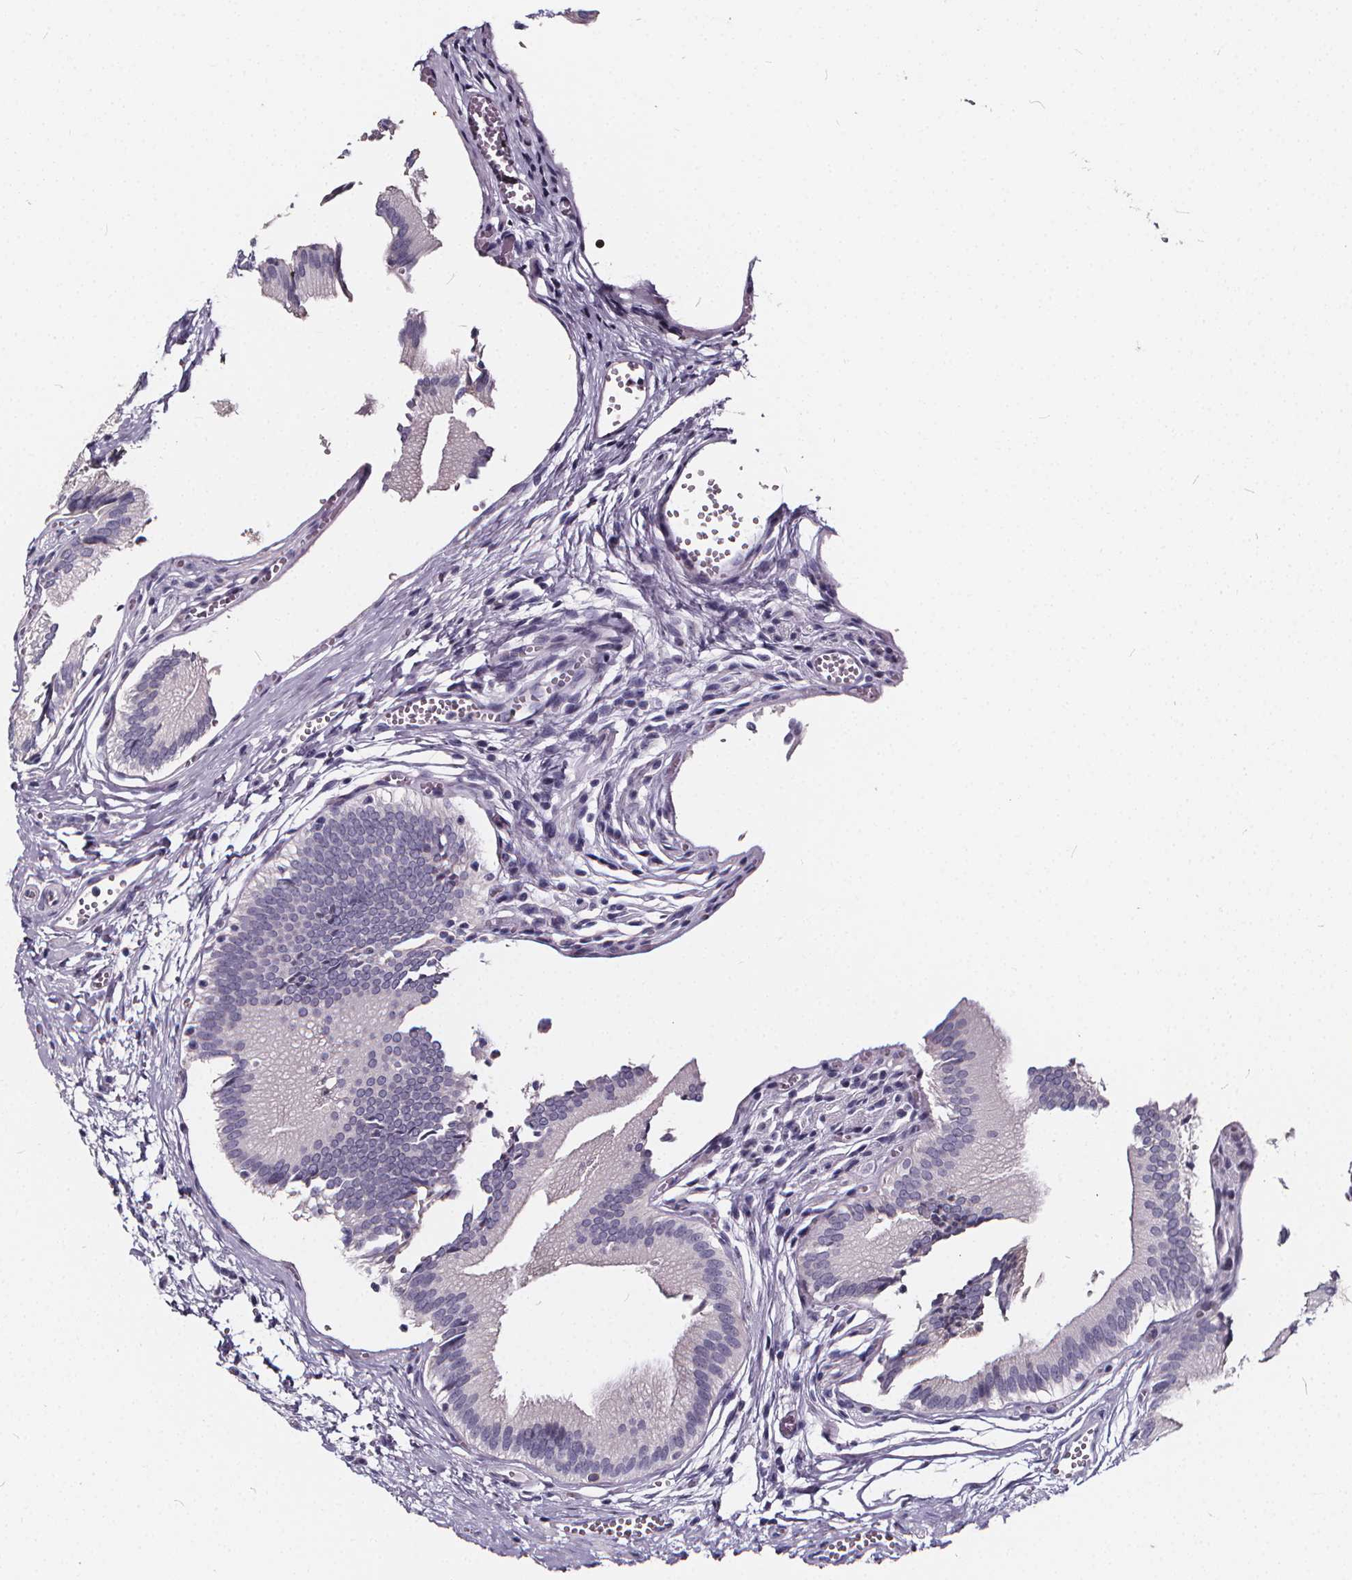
{"staining": {"intensity": "negative", "quantity": "none", "location": "none"}, "tissue": "gallbladder", "cell_type": "Glandular cells", "image_type": "normal", "snomed": [{"axis": "morphology", "description": "Normal tissue, NOS"}, {"axis": "topography", "description": "Gallbladder"}, {"axis": "topography", "description": "Peripheral nerve tissue"}], "caption": "Immunohistochemical staining of benign human gallbladder displays no significant positivity in glandular cells. (Brightfield microscopy of DAB (3,3'-diaminobenzidine) immunohistochemistry at high magnification).", "gene": "SPEF2", "patient": {"sex": "male", "age": 17}}